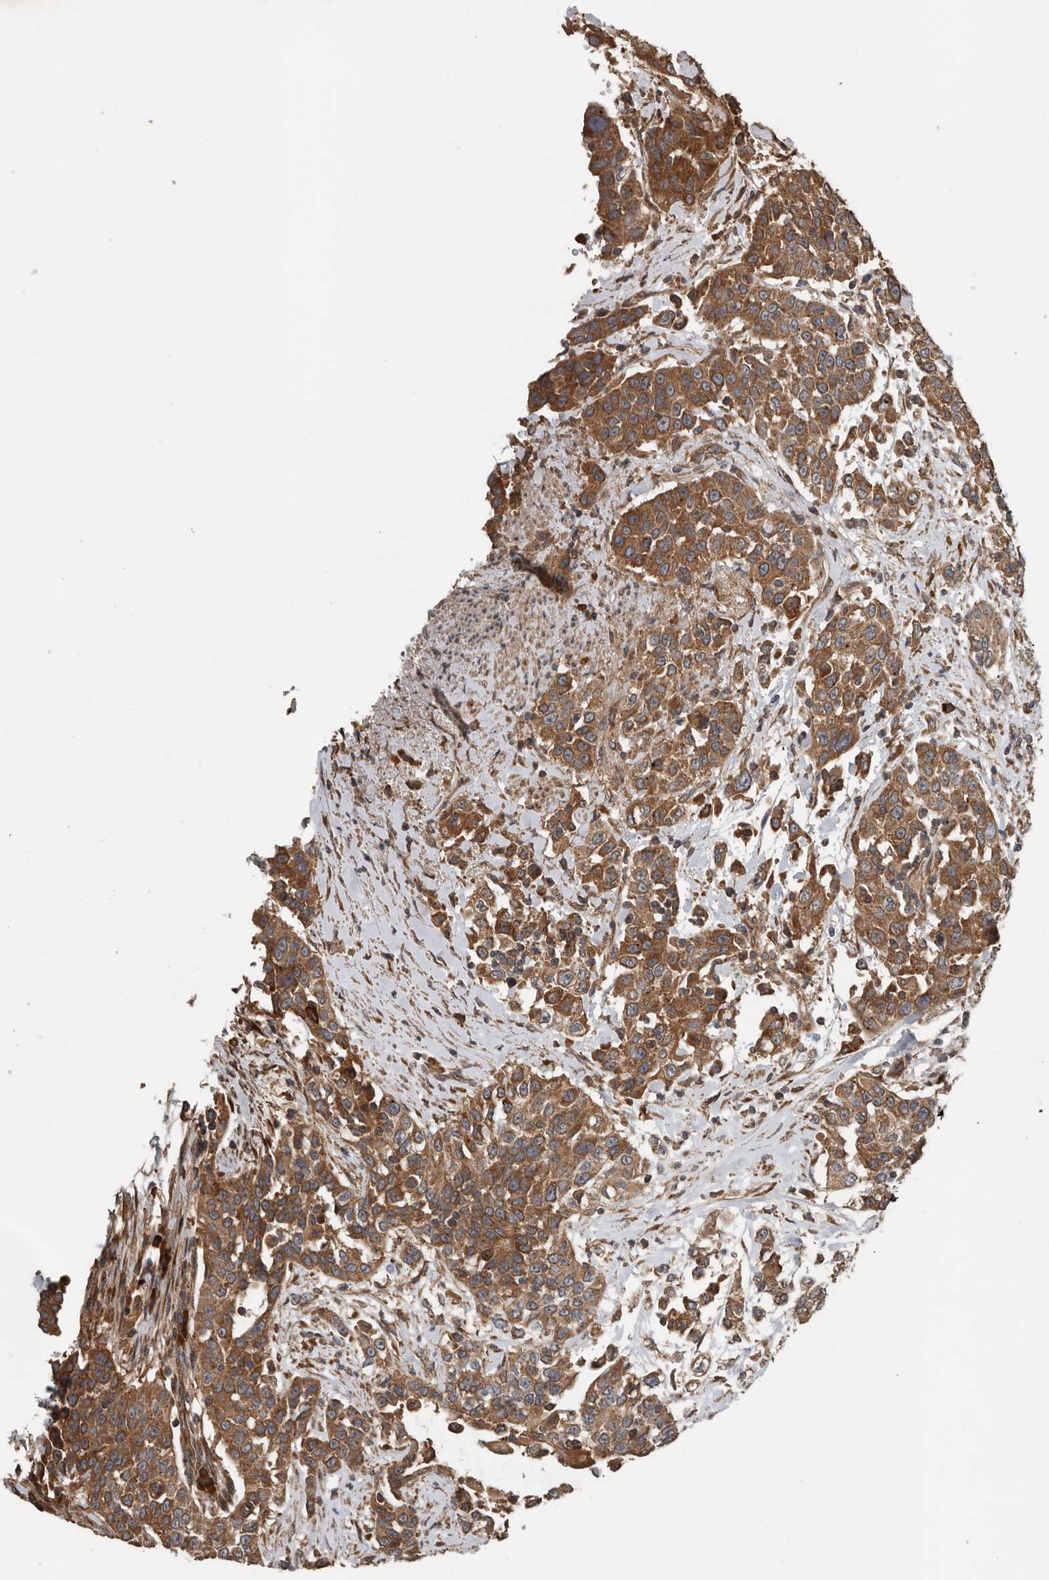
{"staining": {"intensity": "strong", "quantity": ">75%", "location": "cytoplasmic/membranous"}, "tissue": "urothelial cancer", "cell_type": "Tumor cells", "image_type": "cancer", "snomed": [{"axis": "morphology", "description": "Urothelial carcinoma, High grade"}, {"axis": "topography", "description": "Urinary bladder"}], "caption": "IHC photomicrograph of neoplastic tissue: urothelial carcinoma (high-grade) stained using immunohistochemistry (IHC) exhibits high levels of strong protein expression localized specifically in the cytoplasmic/membranous of tumor cells, appearing as a cytoplasmic/membranous brown color.", "gene": "RNF207", "patient": {"sex": "female", "age": 80}}